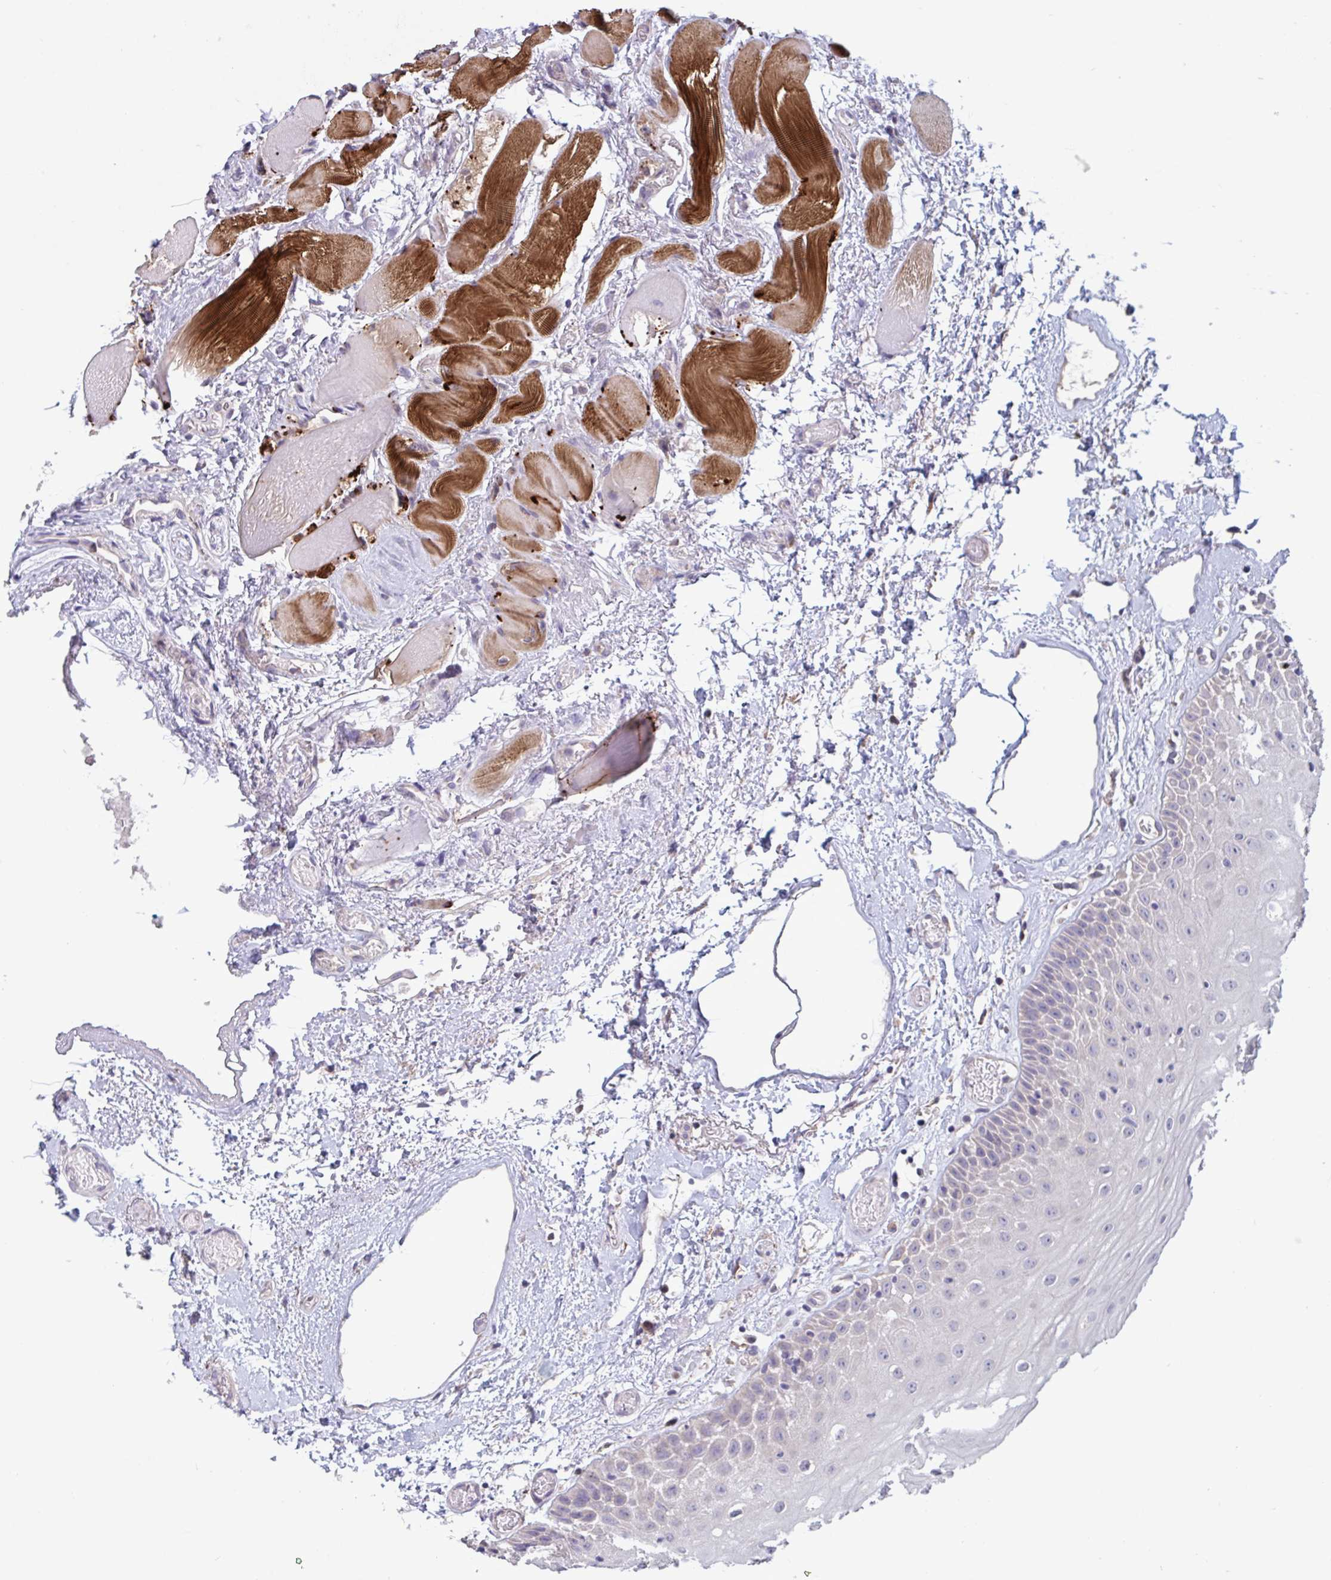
{"staining": {"intensity": "negative", "quantity": "none", "location": "none"}, "tissue": "oral mucosa", "cell_type": "Squamous epithelial cells", "image_type": "normal", "snomed": [{"axis": "morphology", "description": "Normal tissue, NOS"}, {"axis": "topography", "description": "Oral tissue"}], "caption": "This micrograph is of unremarkable oral mucosa stained with immunohistochemistry to label a protein in brown with the nuclei are counter-stained blue. There is no positivity in squamous epithelial cells.", "gene": "CD1E", "patient": {"sex": "female", "age": 82}}